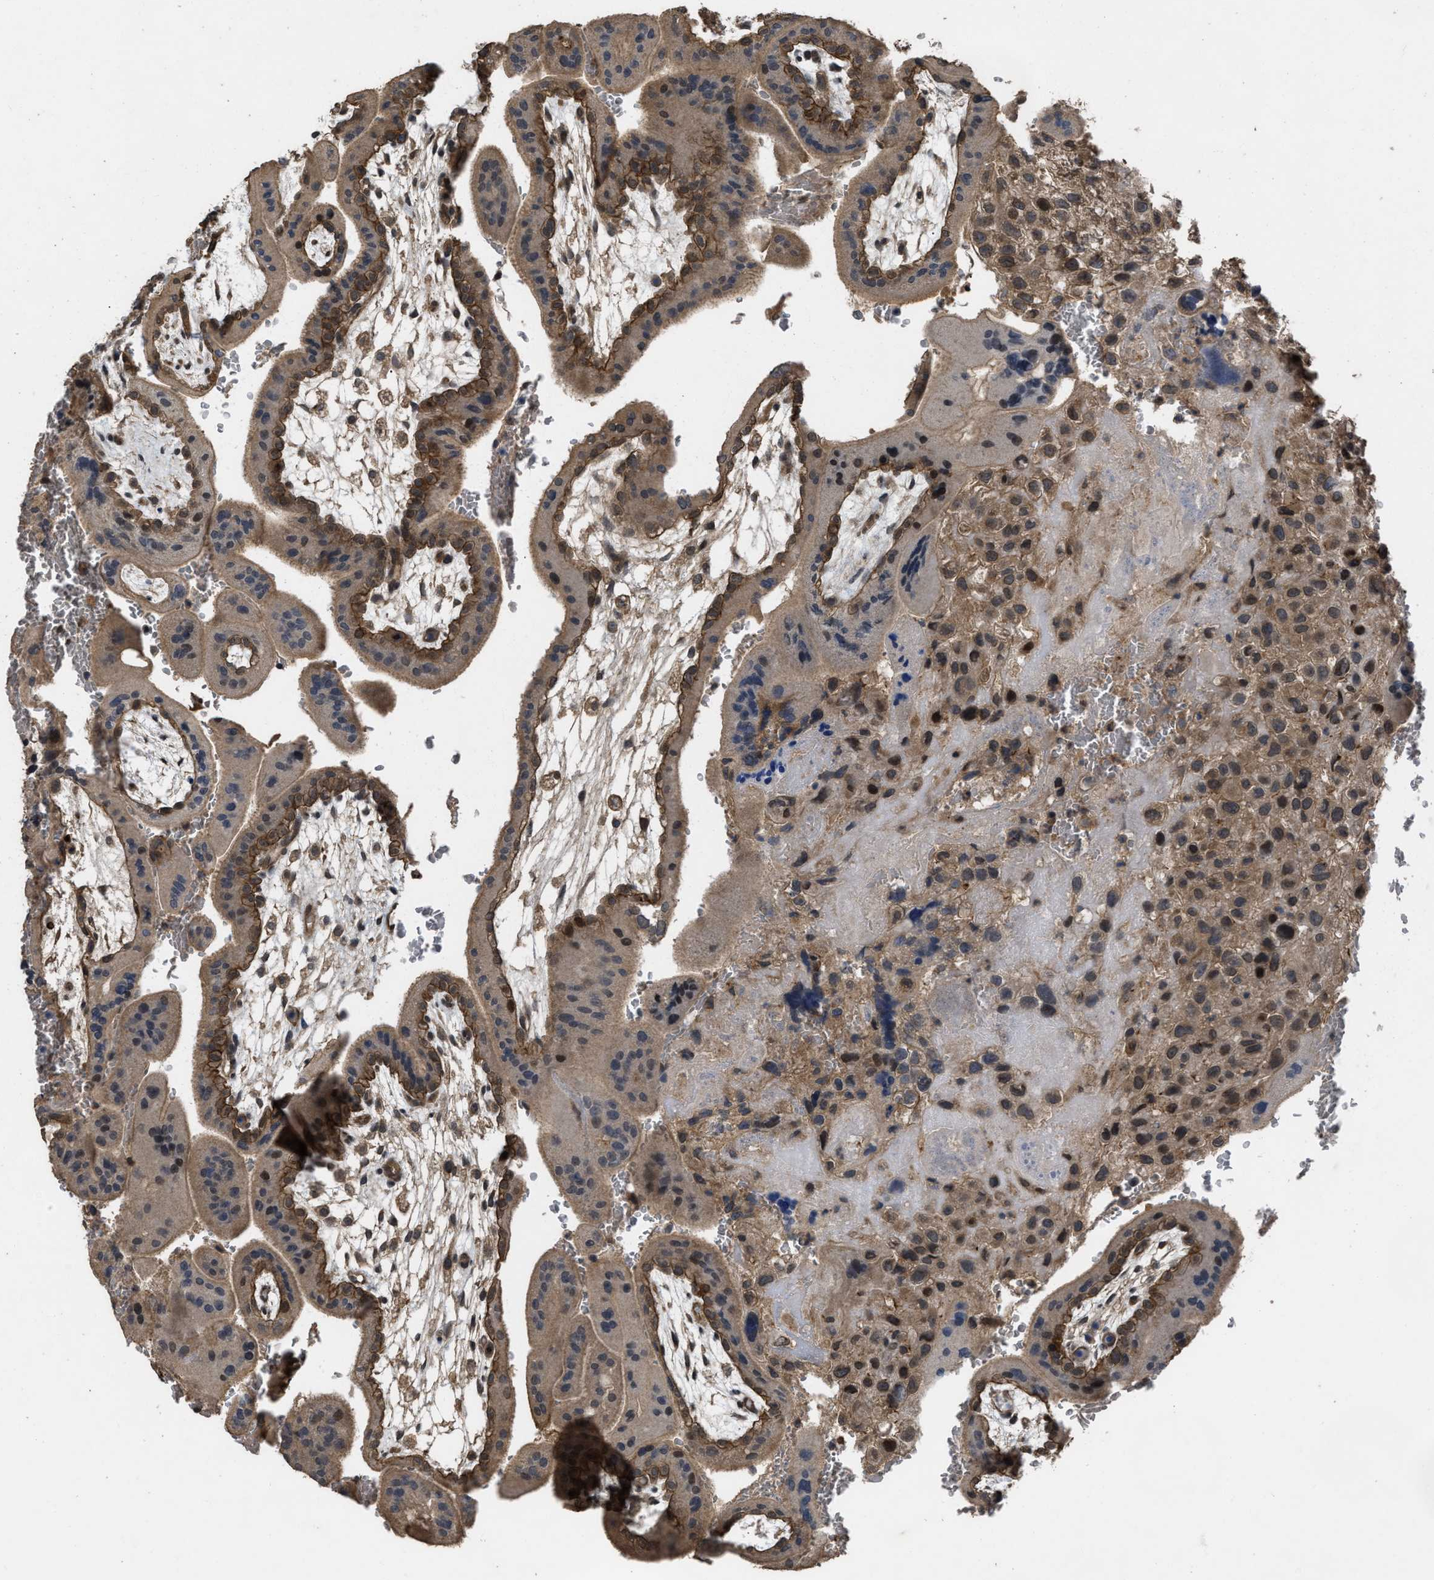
{"staining": {"intensity": "moderate", "quantity": ">75%", "location": "cytoplasmic/membranous,nuclear"}, "tissue": "placenta", "cell_type": "Decidual cells", "image_type": "normal", "snomed": [{"axis": "morphology", "description": "Normal tissue, NOS"}, {"axis": "topography", "description": "Placenta"}], "caption": "High-magnification brightfield microscopy of benign placenta stained with DAB (3,3'-diaminobenzidine) (brown) and counterstained with hematoxylin (blue). decidual cells exhibit moderate cytoplasmic/membranous,nuclear expression is present in approximately>75% of cells. The staining is performed using DAB (3,3'-diaminobenzidine) brown chromogen to label protein expression. The nuclei are counter-stained blue using hematoxylin.", "gene": "UTRN", "patient": {"sex": "female", "age": 35}}